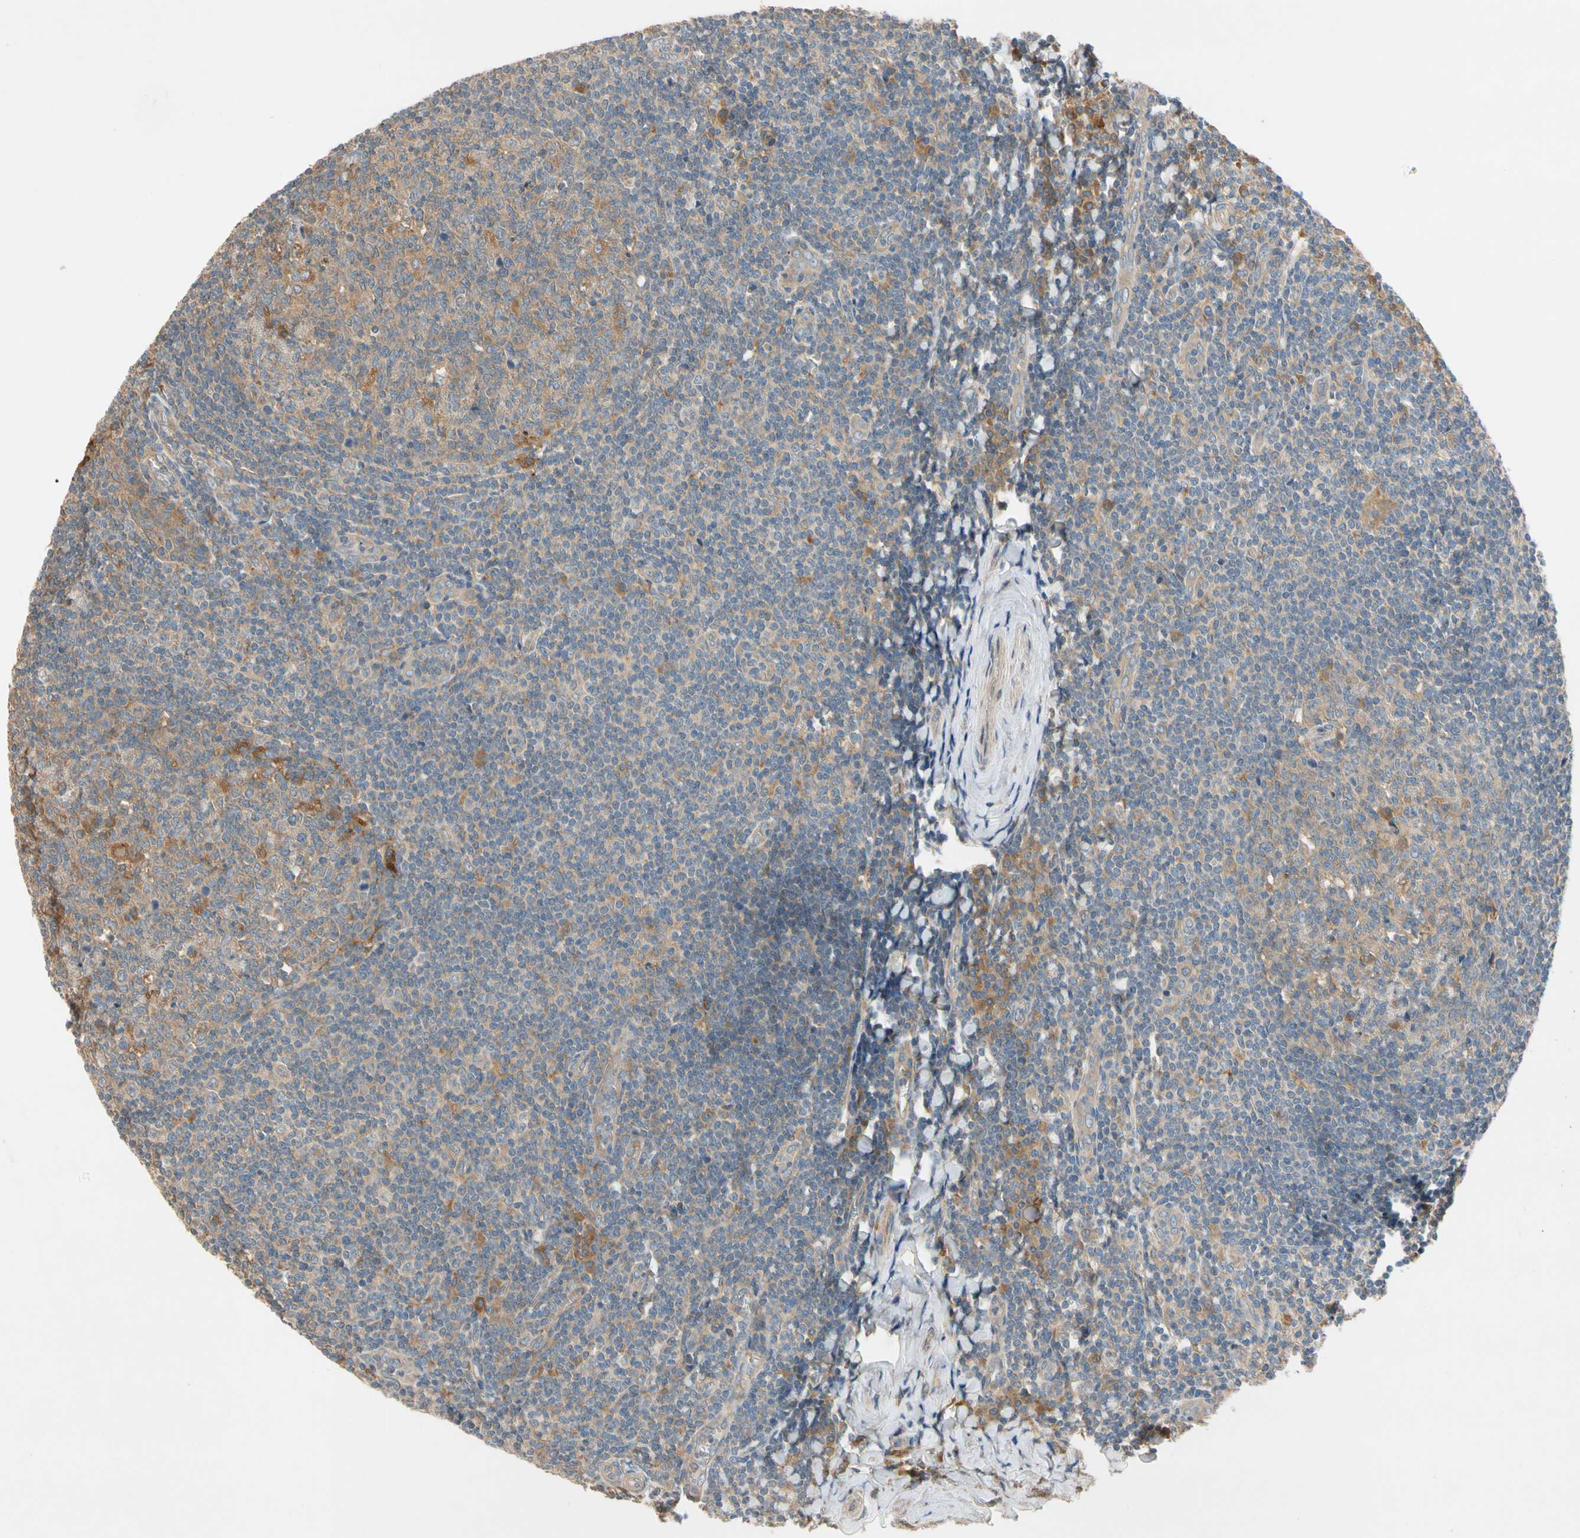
{"staining": {"intensity": "moderate", "quantity": "25%-75%", "location": "cytoplasmic/membranous"}, "tissue": "tonsil", "cell_type": "Germinal center cells", "image_type": "normal", "snomed": [{"axis": "morphology", "description": "Normal tissue, NOS"}, {"axis": "topography", "description": "Tonsil"}], "caption": "Protein staining demonstrates moderate cytoplasmic/membranous expression in approximately 25%-75% of germinal center cells in benign tonsil. Ihc stains the protein in brown and the nuclei are stained blue.", "gene": "USP12", "patient": {"sex": "male", "age": 31}}